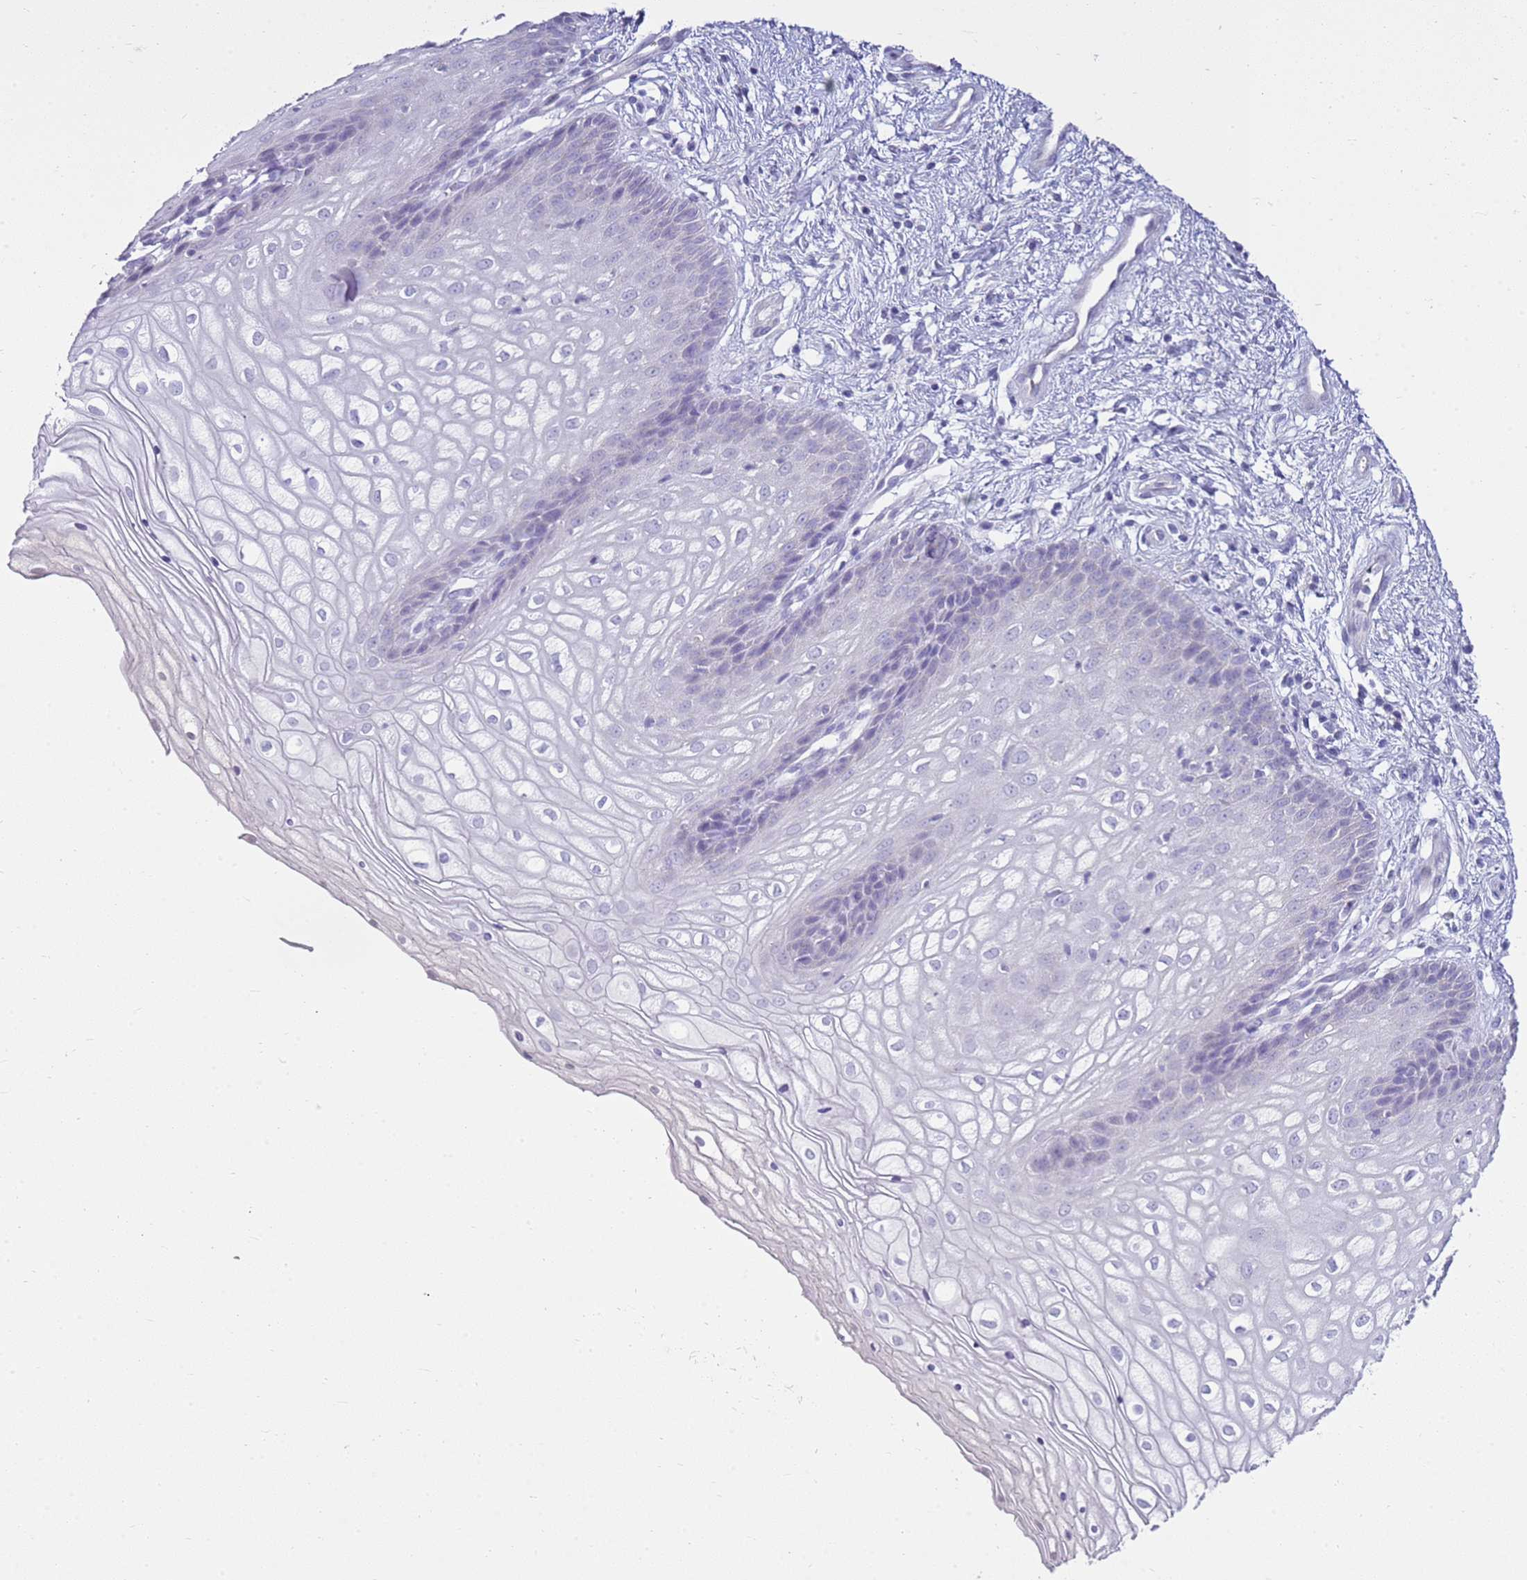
{"staining": {"intensity": "negative", "quantity": "none", "location": "none"}, "tissue": "vagina", "cell_type": "Squamous epithelial cells", "image_type": "normal", "snomed": [{"axis": "morphology", "description": "Normal tissue, NOS"}, {"axis": "topography", "description": "Vagina"}], "caption": "DAB (3,3'-diaminobenzidine) immunohistochemical staining of unremarkable human vagina demonstrates no significant expression in squamous epithelial cells. (Stains: DAB (3,3'-diaminobenzidine) immunohistochemistry with hematoxylin counter stain, Microscopy: brightfield microscopy at high magnification).", "gene": "FABP2", "patient": {"sex": "female", "age": 34}}